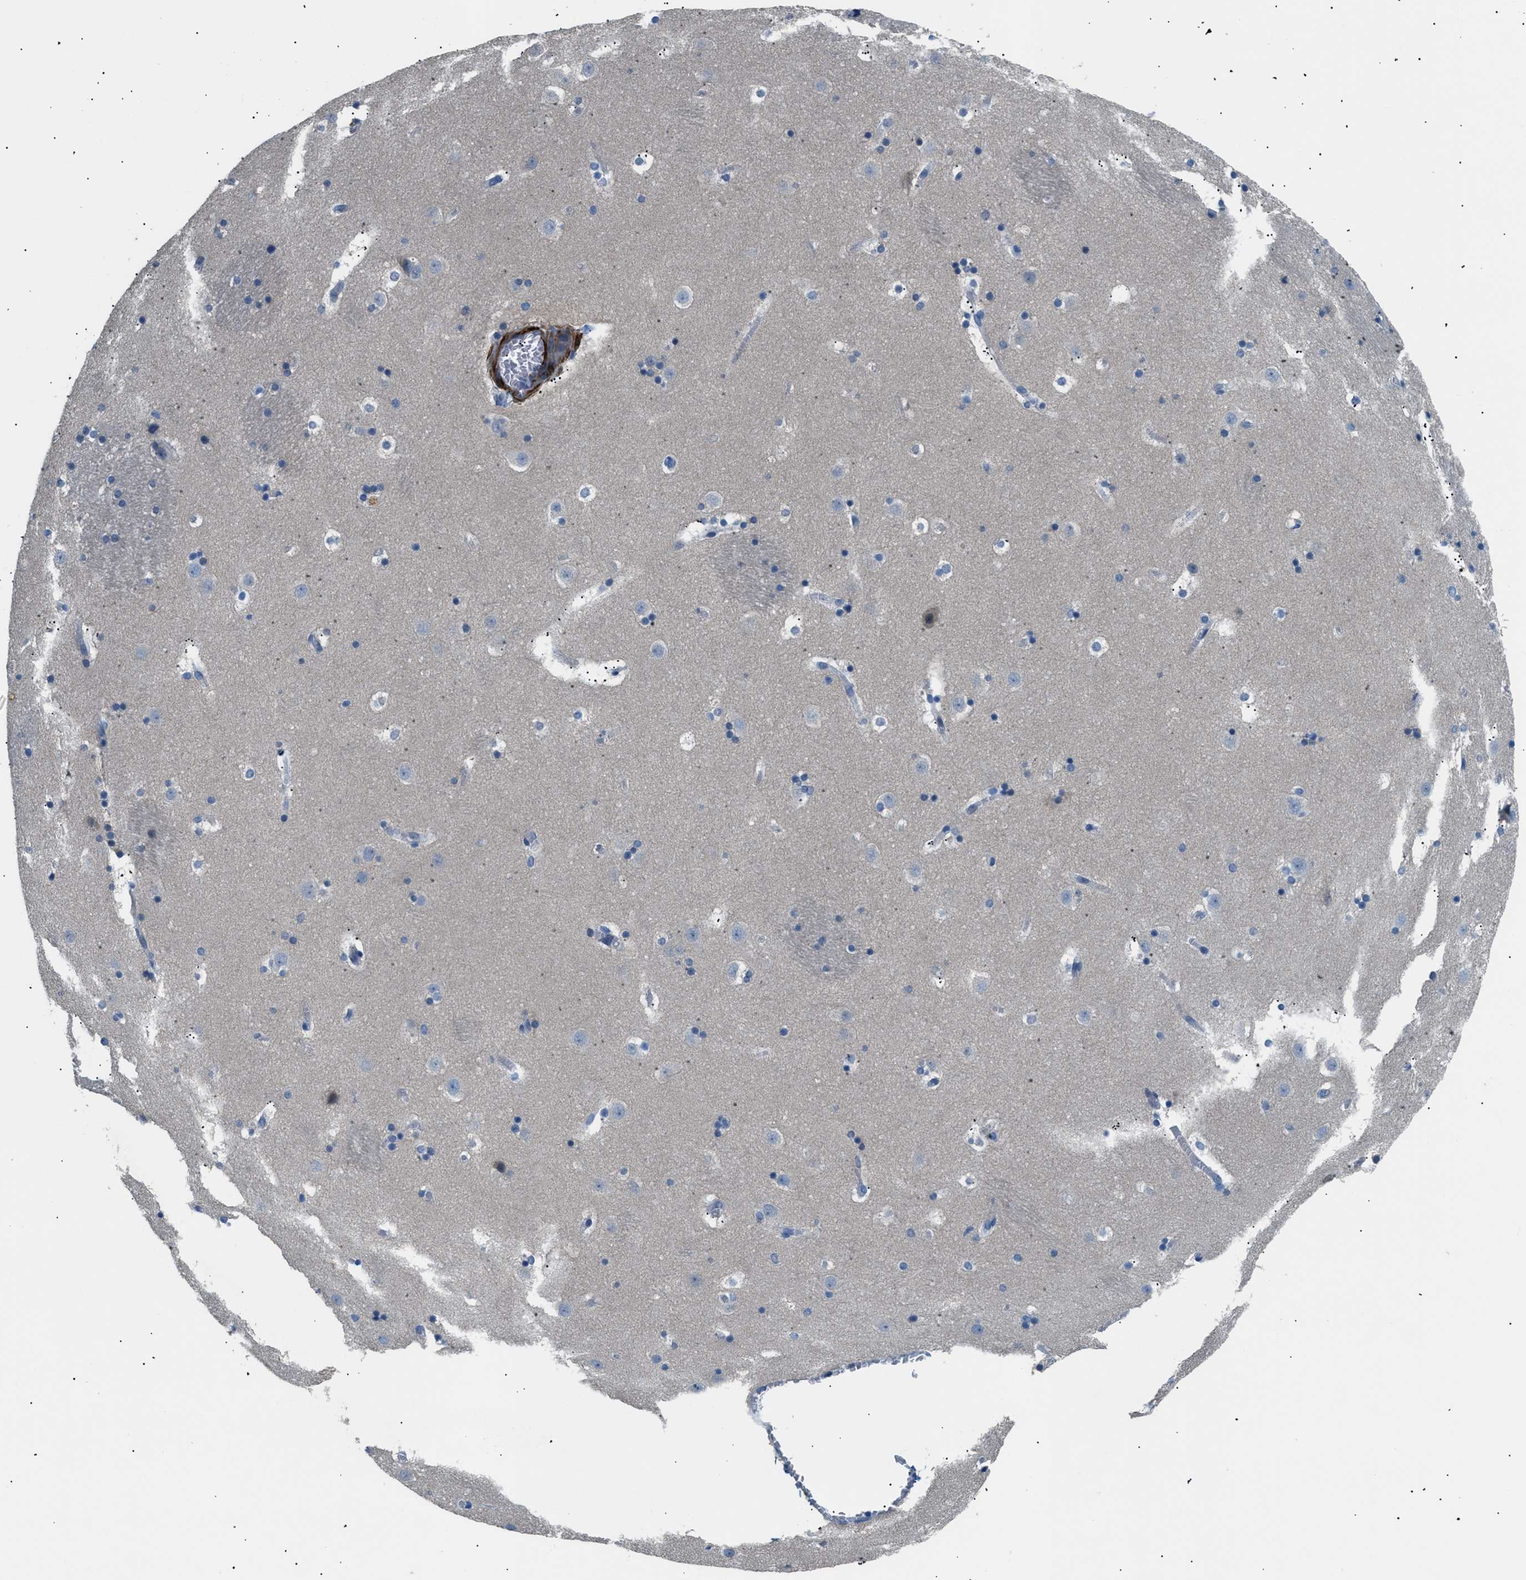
{"staining": {"intensity": "weak", "quantity": "<25%", "location": "cytoplasmic/membranous"}, "tissue": "caudate", "cell_type": "Glial cells", "image_type": "normal", "snomed": [{"axis": "morphology", "description": "Normal tissue, NOS"}, {"axis": "topography", "description": "Lateral ventricle wall"}], "caption": "DAB immunohistochemical staining of normal caudate shows no significant expression in glial cells. (DAB immunohistochemistry with hematoxylin counter stain).", "gene": "ICA1", "patient": {"sex": "male", "age": 45}}